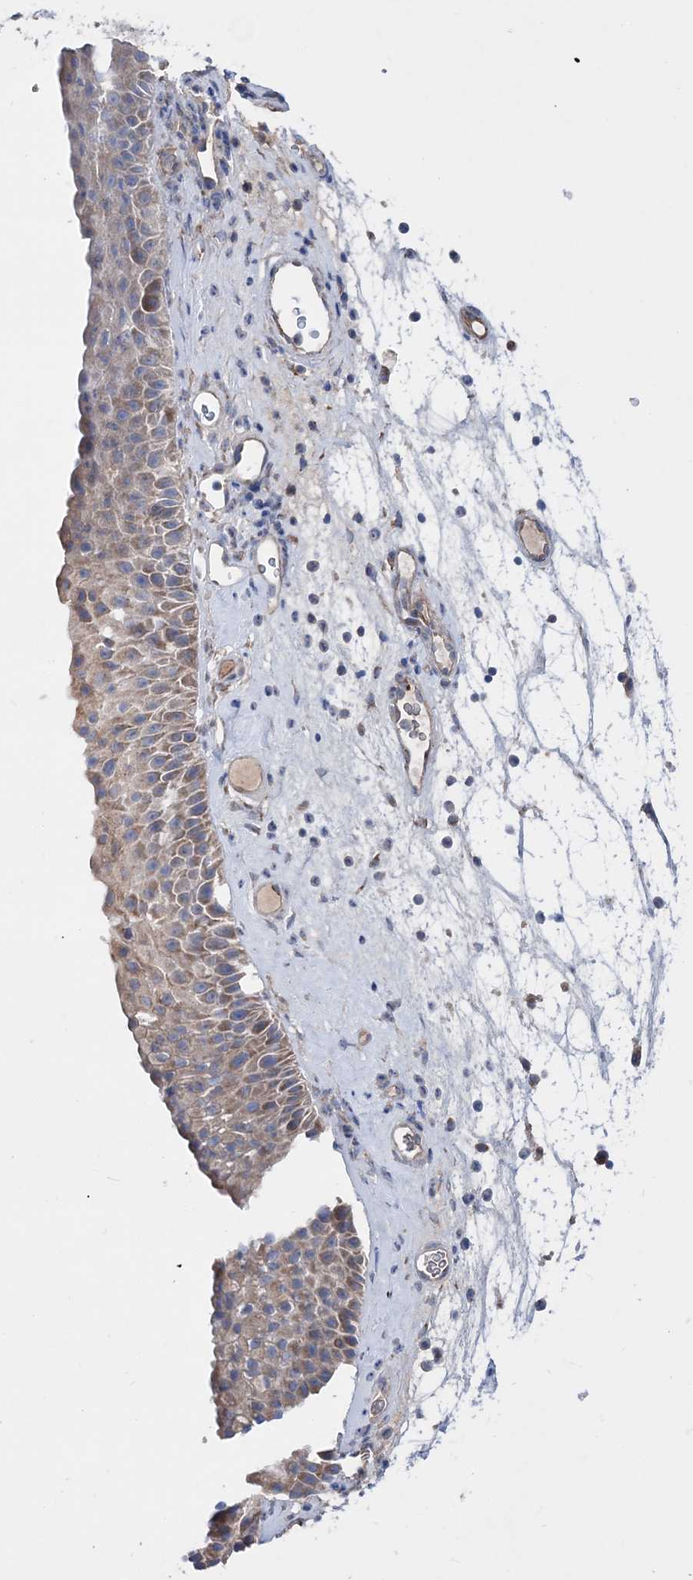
{"staining": {"intensity": "moderate", "quantity": "25%-75%", "location": "cytoplasmic/membranous"}, "tissue": "nasopharynx", "cell_type": "Respiratory epithelial cells", "image_type": "normal", "snomed": [{"axis": "morphology", "description": "Normal tissue, NOS"}, {"axis": "topography", "description": "Nasopharynx"}], "caption": "Brown immunohistochemical staining in normal nasopharynx exhibits moderate cytoplasmic/membranous positivity in approximately 25%-75% of respiratory epithelial cells. The staining is performed using DAB (3,3'-diaminobenzidine) brown chromogen to label protein expression. The nuclei are counter-stained blue using hematoxylin.", "gene": "NGLY1", "patient": {"sex": "male", "age": 64}}